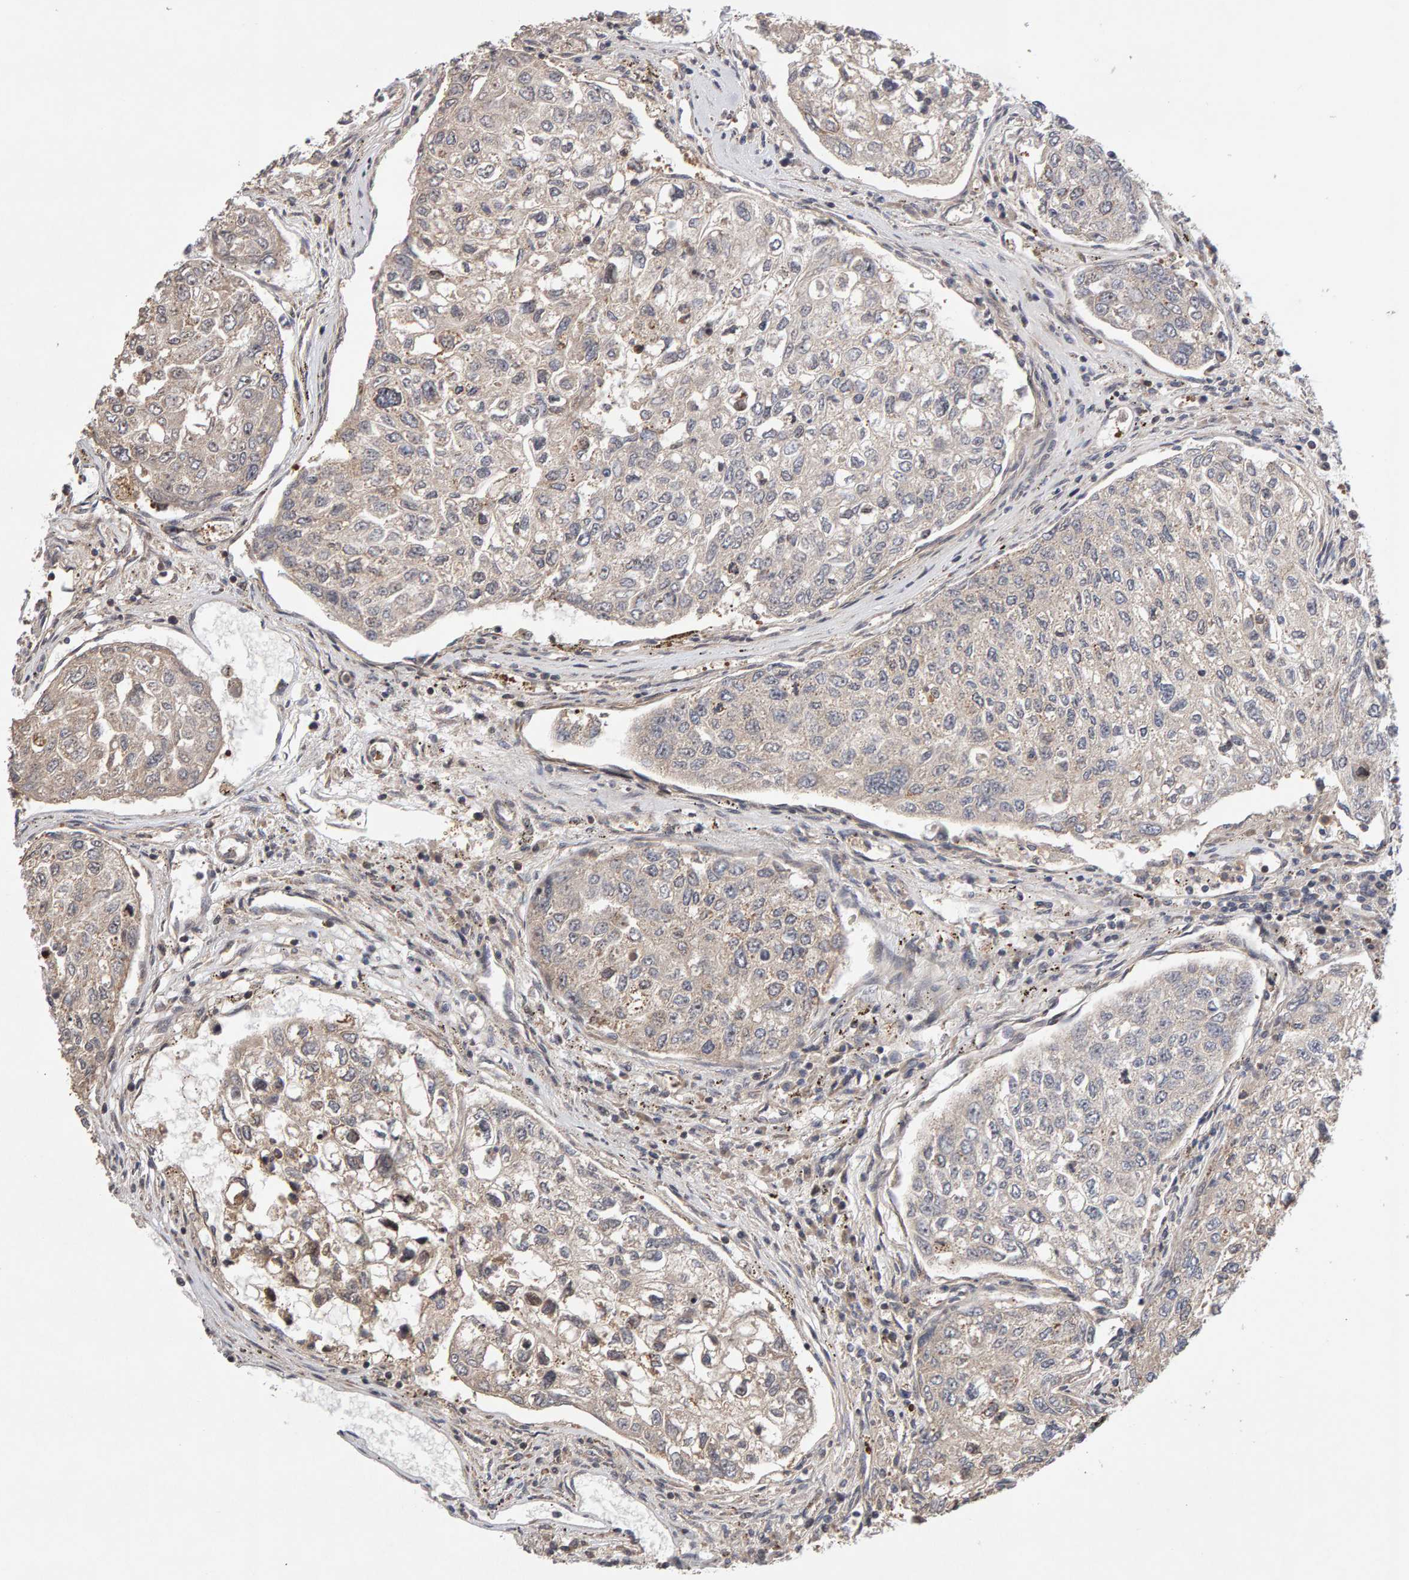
{"staining": {"intensity": "weak", "quantity": "25%-75%", "location": "cytoplasmic/membranous"}, "tissue": "urothelial cancer", "cell_type": "Tumor cells", "image_type": "cancer", "snomed": [{"axis": "morphology", "description": "Urothelial carcinoma, High grade"}, {"axis": "topography", "description": "Lymph node"}, {"axis": "topography", "description": "Urinary bladder"}], "caption": "Protein analysis of urothelial cancer tissue exhibits weak cytoplasmic/membranous positivity in about 25%-75% of tumor cells. (Brightfield microscopy of DAB IHC at high magnification).", "gene": "LZTS1", "patient": {"sex": "male", "age": 51}}